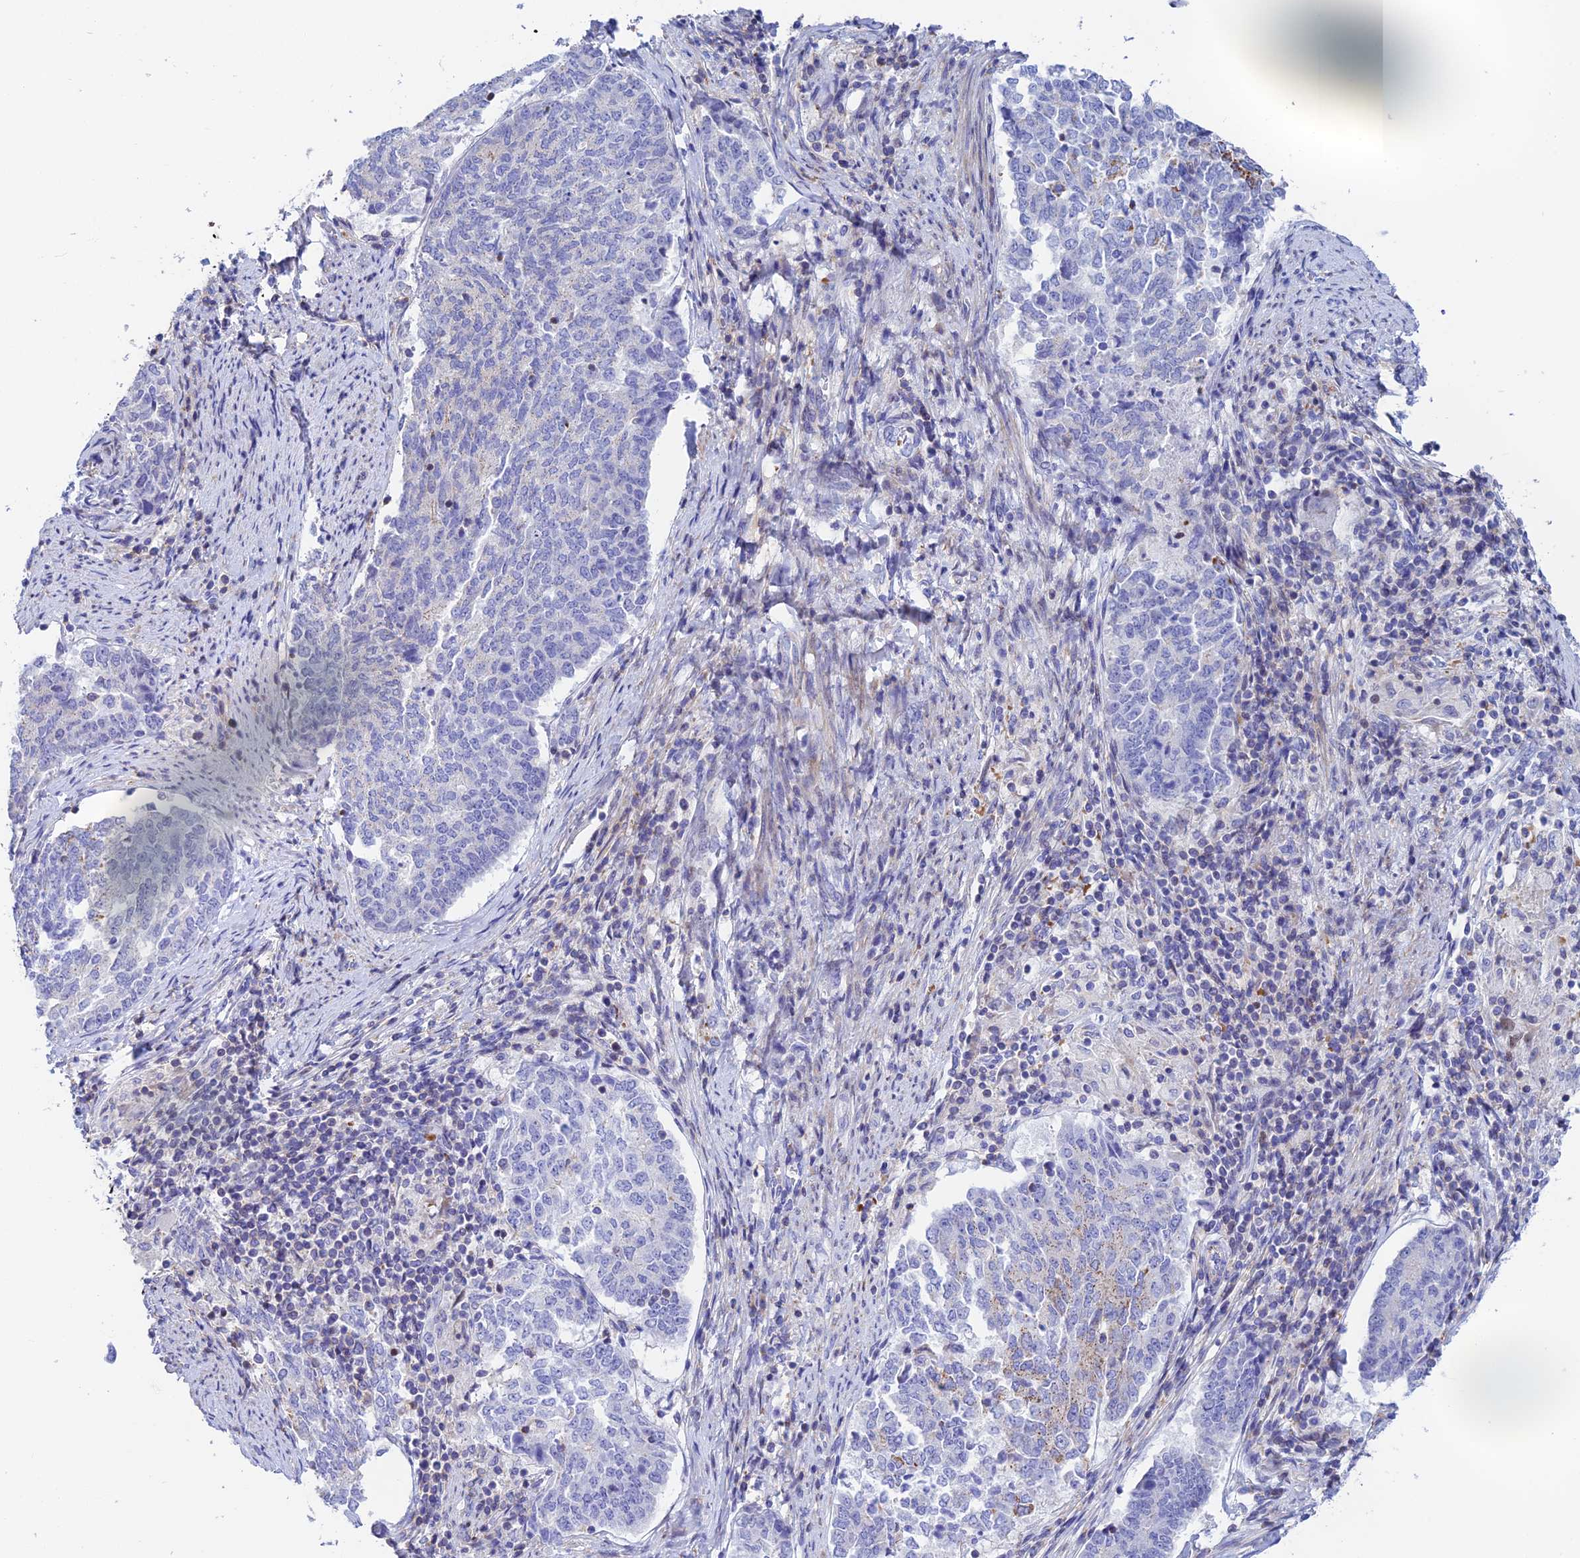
{"staining": {"intensity": "weak", "quantity": "<25%", "location": "cytoplasmic/membranous"}, "tissue": "endometrial cancer", "cell_type": "Tumor cells", "image_type": "cancer", "snomed": [{"axis": "morphology", "description": "Adenocarcinoma, NOS"}, {"axis": "topography", "description": "Endometrium"}], "caption": "High magnification brightfield microscopy of endometrial adenocarcinoma stained with DAB (3,3'-diaminobenzidine) (brown) and counterstained with hematoxylin (blue): tumor cells show no significant positivity.", "gene": "PRIM1", "patient": {"sex": "female", "age": 80}}